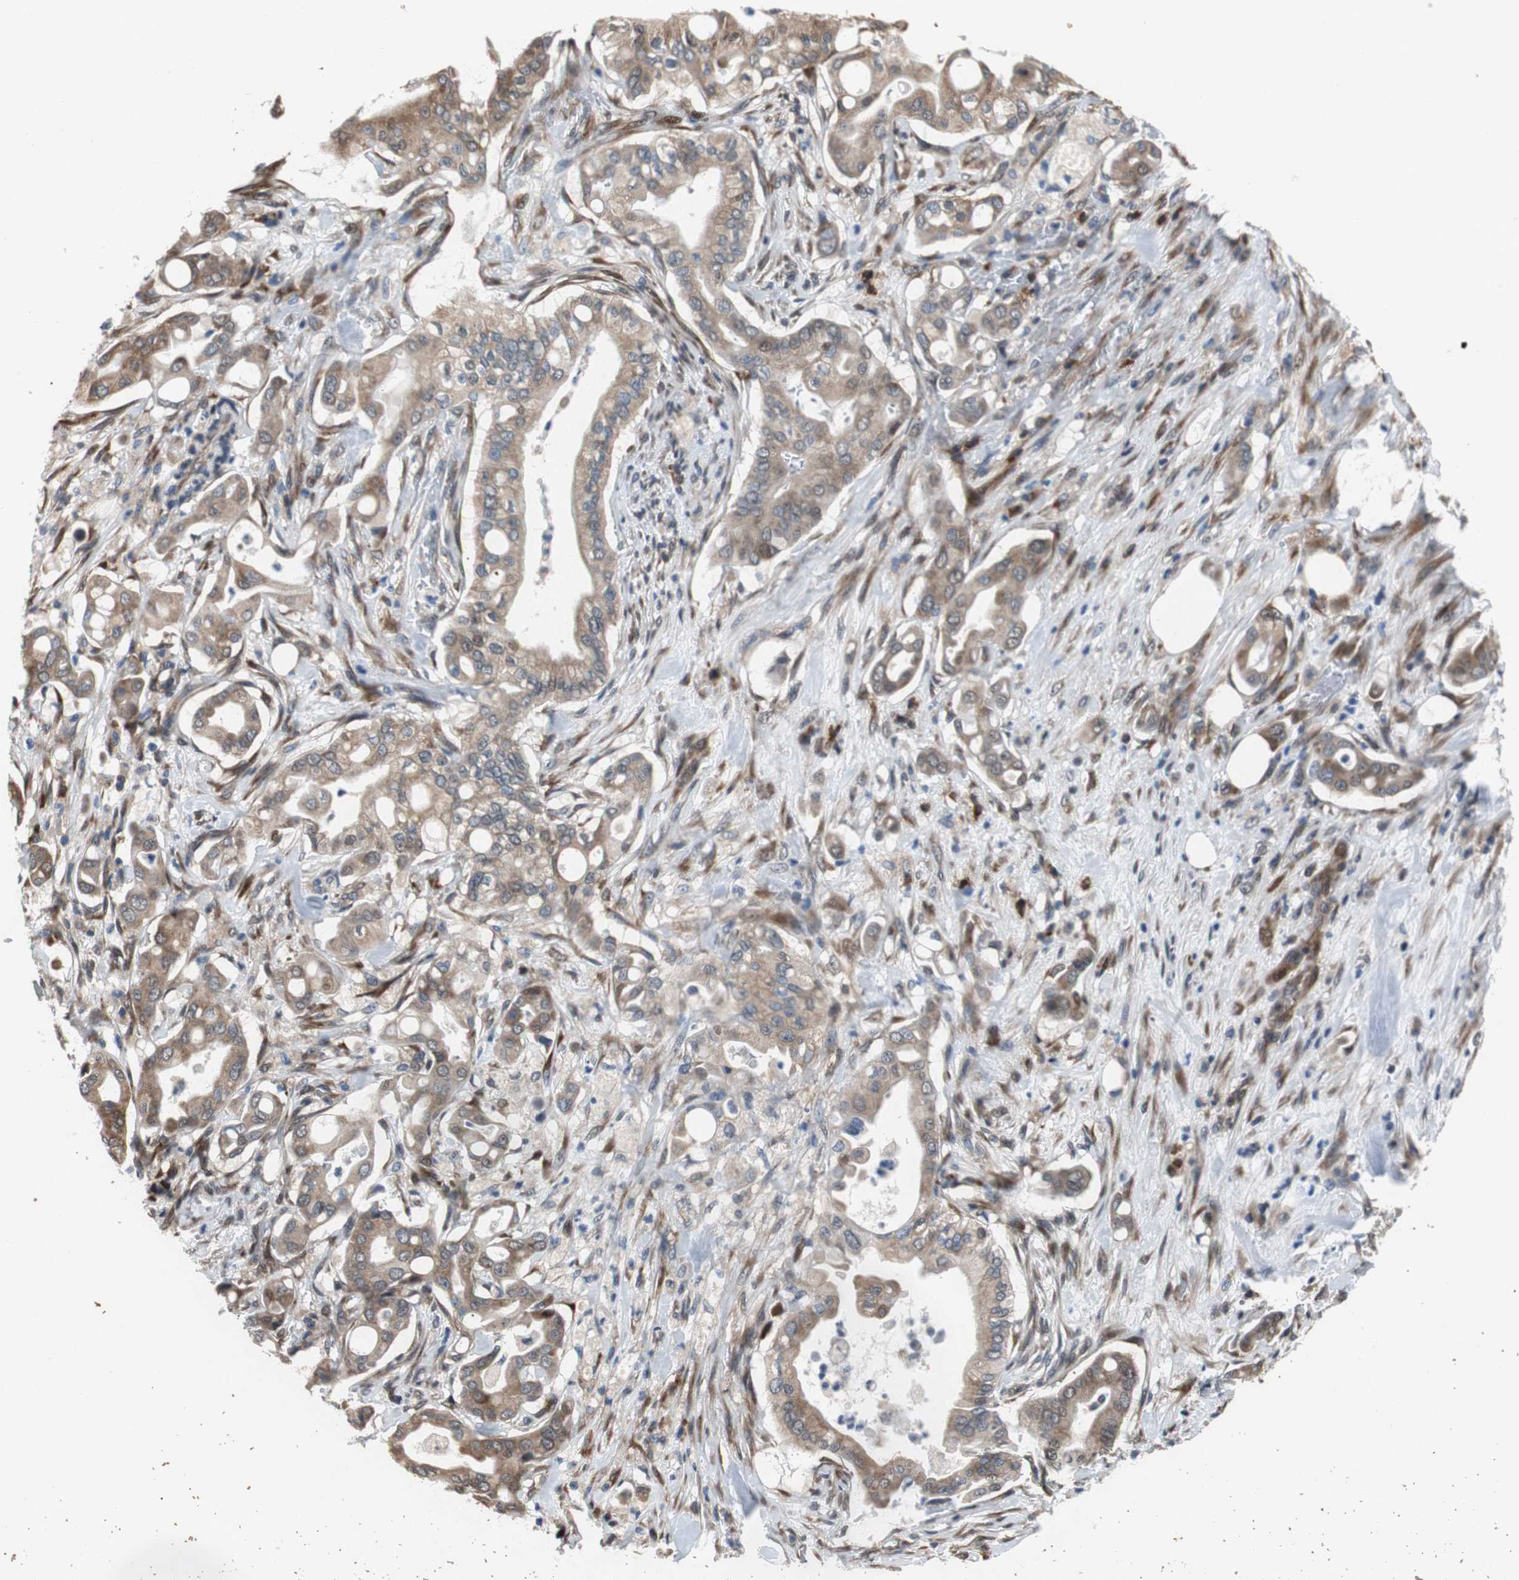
{"staining": {"intensity": "moderate", "quantity": ">75%", "location": "cytoplasmic/membranous"}, "tissue": "liver cancer", "cell_type": "Tumor cells", "image_type": "cancer", "snomed": [{"axis": "morphology", "description": "Cholangiocarcinoma"}, {"axis": "topography", "description": "Liver"}], "caption": "Liver cancer (cholangiocarcinoma) stained with IHC reveals moderate cytoplasmic/membranous positivity in about >75% of tumor cells. The staining was performed using DAB, with brown indicating positive protein expression. Nuclei are stained blue with hematoxylin.", "gene": "RPL35", "patient": {"sex": "female", "age": 68}}